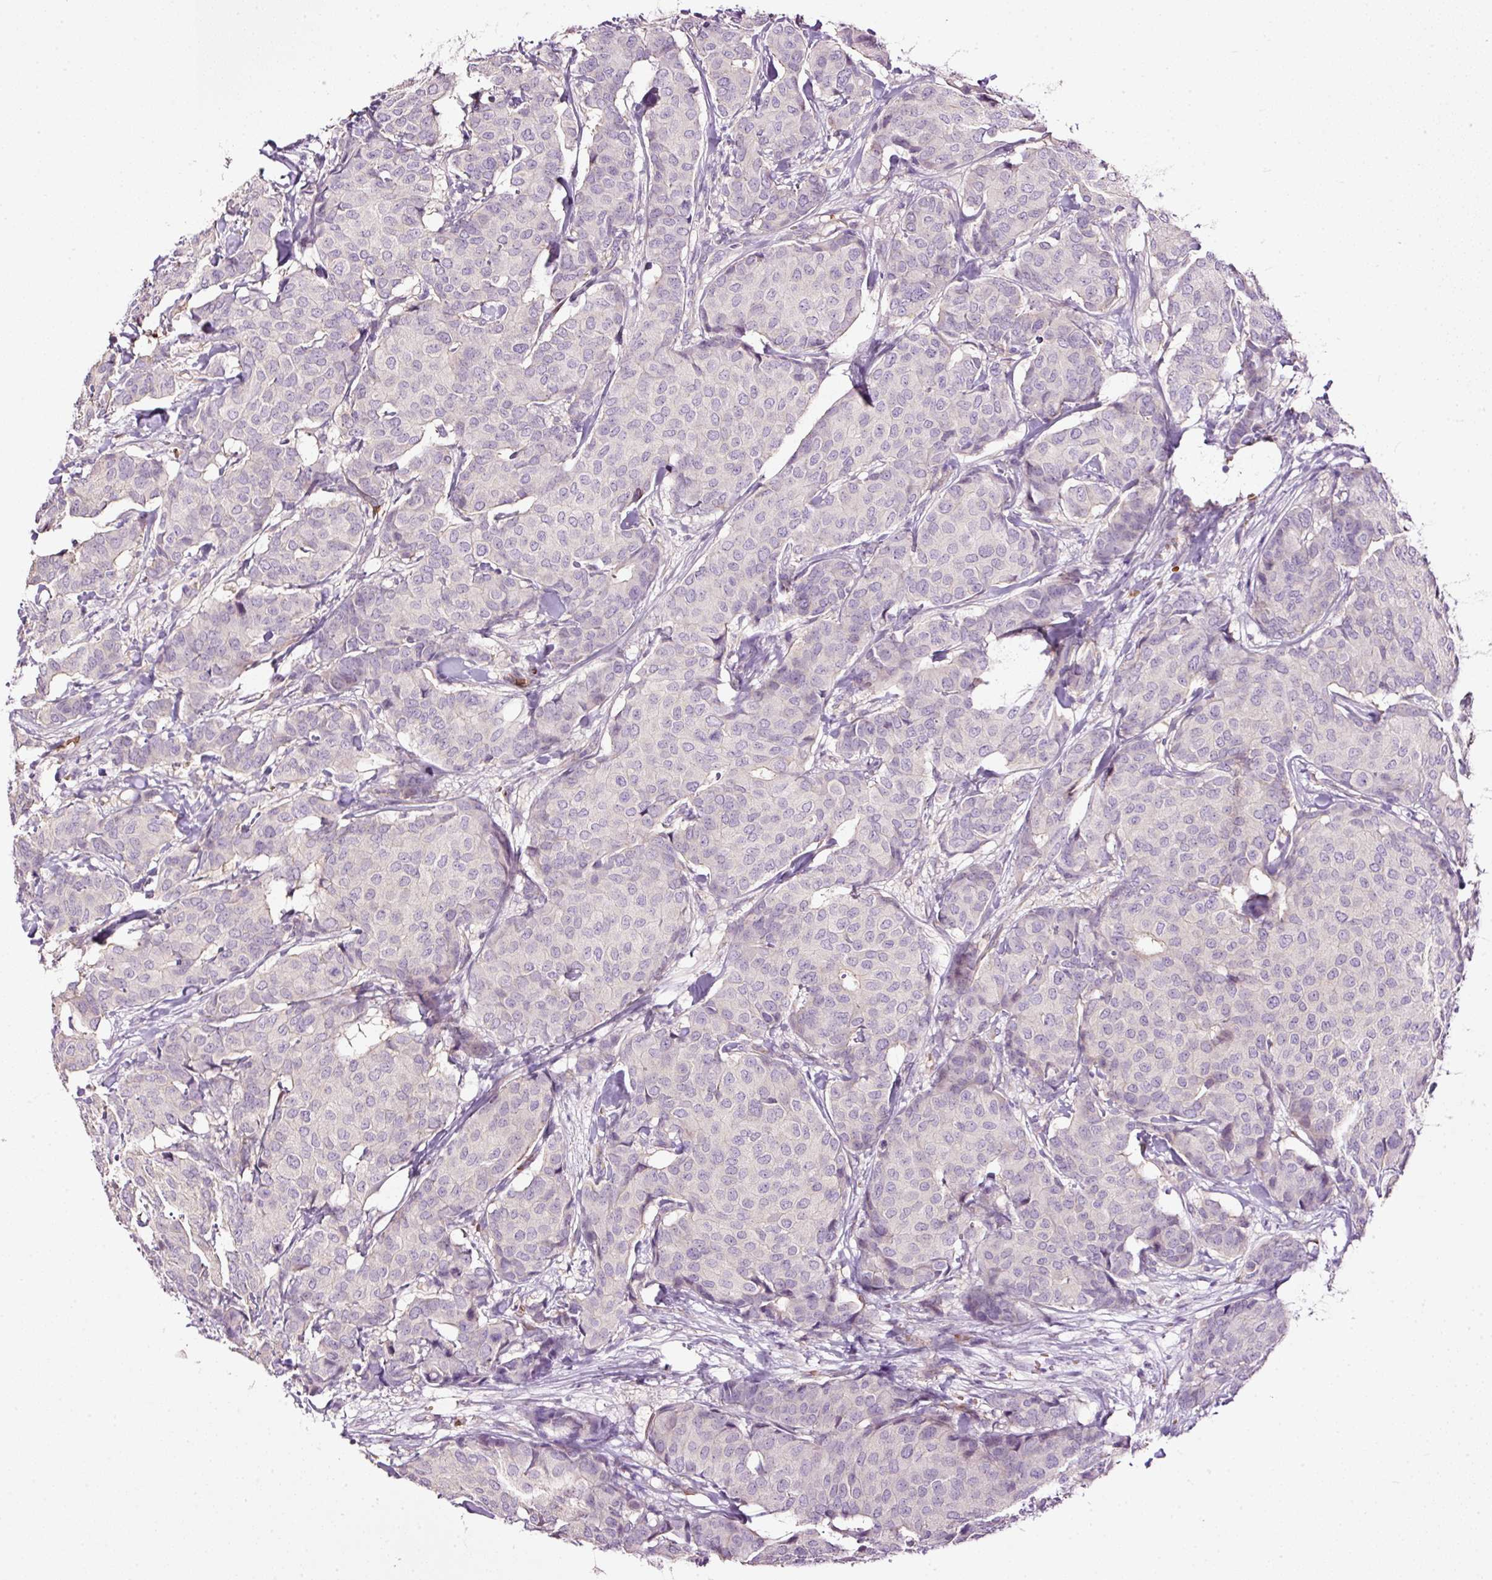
{"staining": {"intensity": "negative", "quantity": "none", "location": "none"}, "tissue": "breast cancer", "cell_type": "Tumor cells", "image_type": "cancer", "snomed": [{"axis": "morphology", "description": "Duct carcinoma"}, {"axis": "topography", "description": "Breast"}], "caption": "Tumor cells show no significant staining in infiltrating ductal carcinoma (breast).", "gene": "USHBP1", "patient": {"sex": "female", "age": 75}}